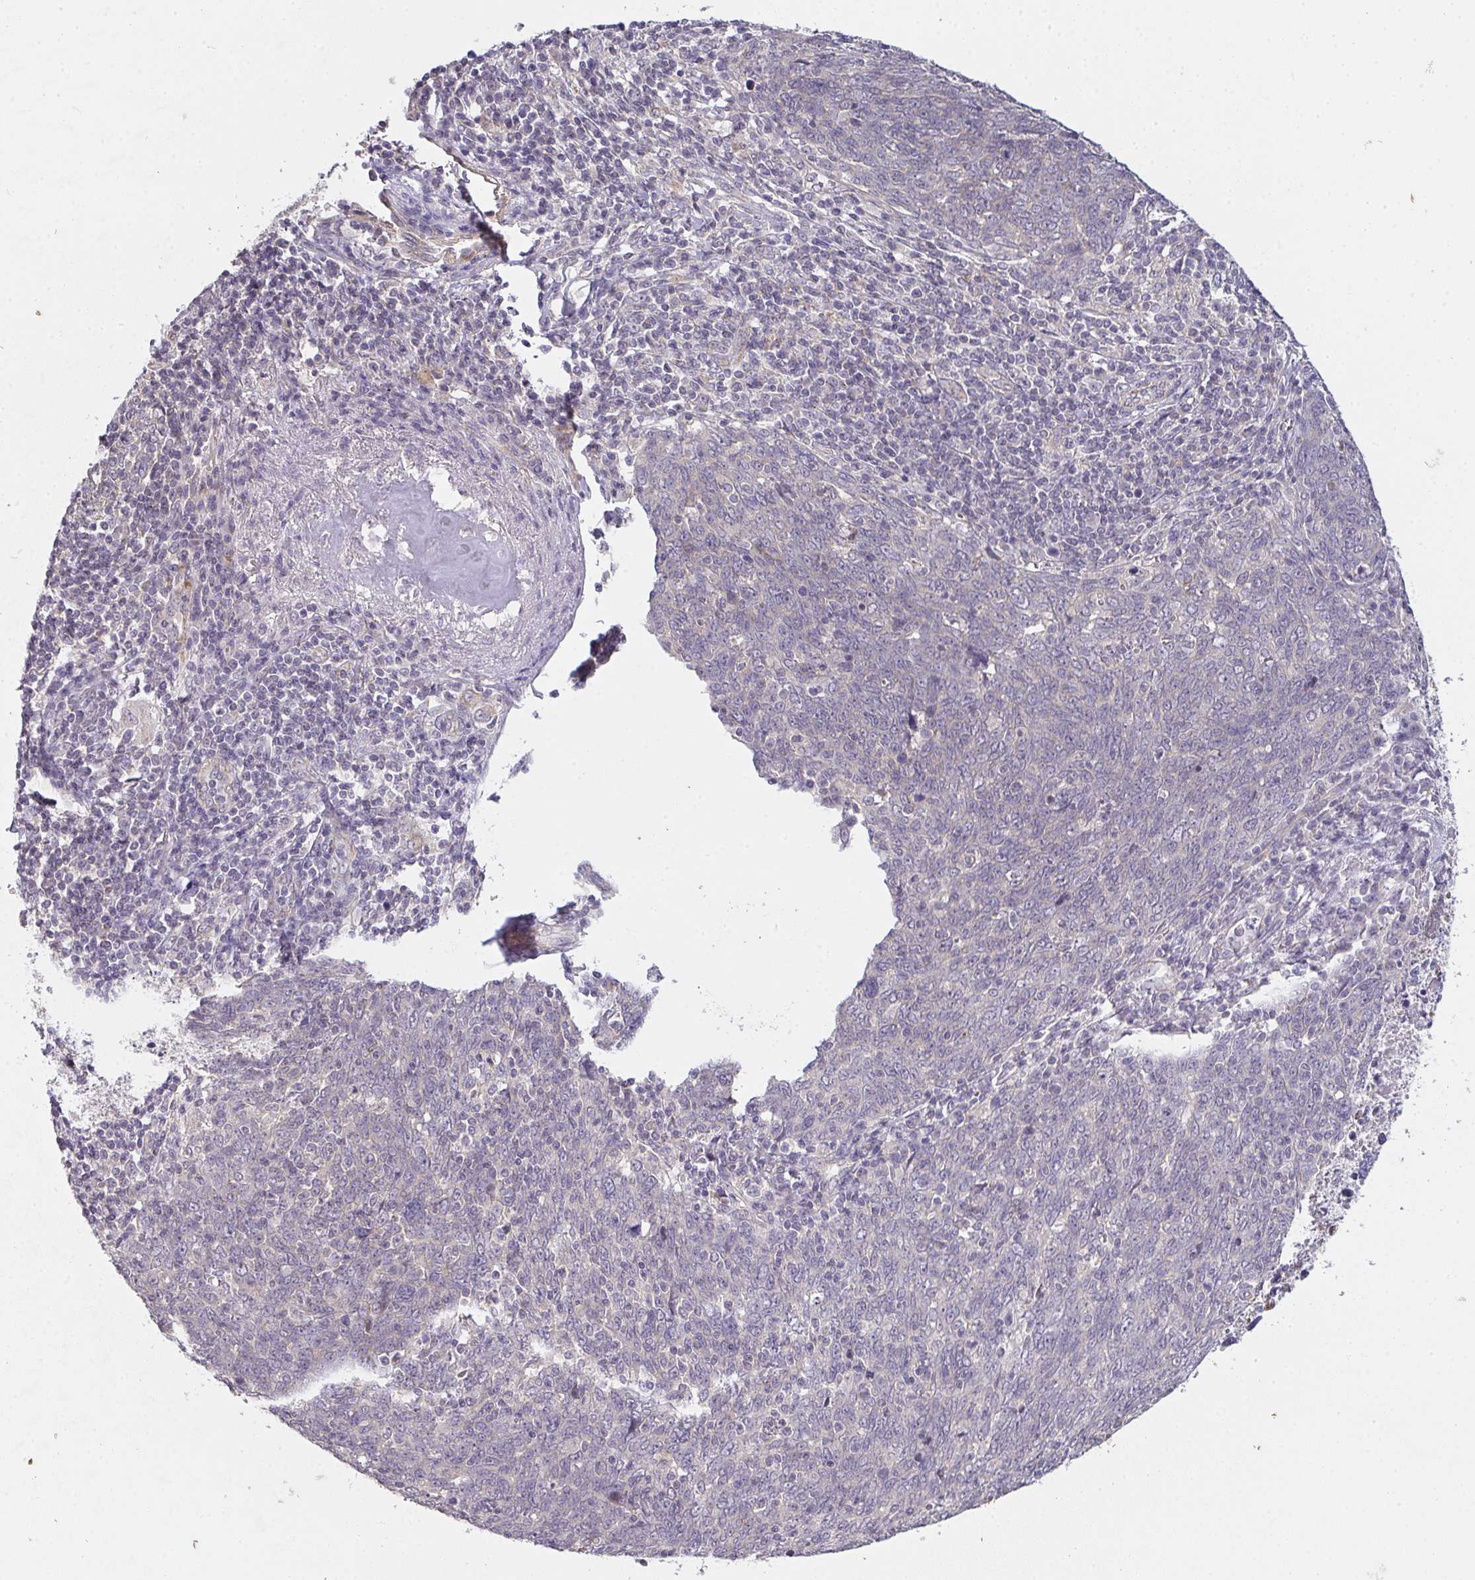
{"staining": {"intensity": "negative", "quantity": "none", "location": "none"}, "tissue": "lung cancer", "cell_type": "Tumor cells", "image_type": "cancer", "snomed": [{"axis": "morphology", "description": "Squamous cell carcinoma, NOS"}, {"axis": "topography", "description": "Lung"}], "caption": "Immunohistochemical staining of squamous cell carcinoma (lung) displays no significant positivity in tumor cells. Brightfield microscopy of immunohistochemistry stained with DAB (brown) and hematoxylin (blue), captured at high magnification.", "gene": "TMEM219", "patient": {"sex": "female", "age": 72}}